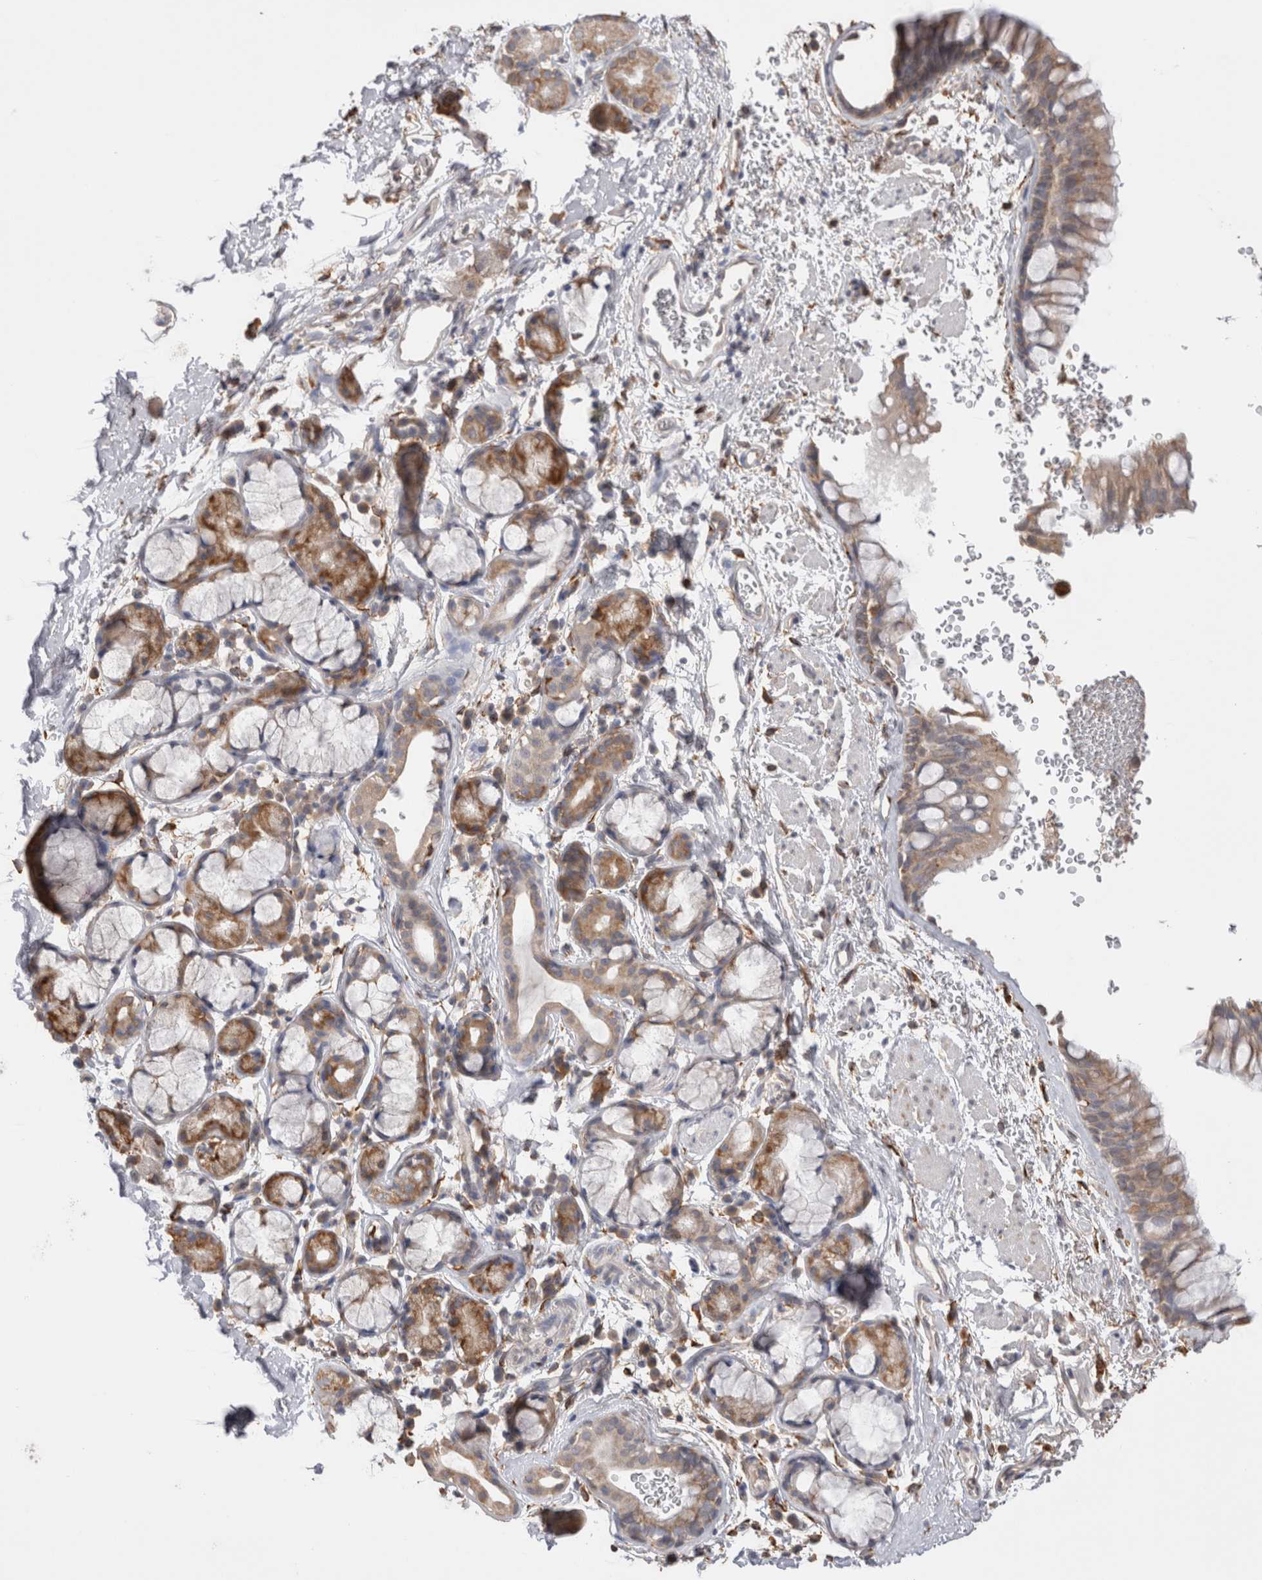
{"staining": {"intensity": "moderate", "quantity": ">75%", "location": "cytoplasmic/membranous"}, "tissue": "bronchus", "cell_type": "Respiratory epithelial cells", "image_type": "normal", "snomed": [{"axis": "morphology", "description": "Normal tissue, NOS"}, {"axis": "topography", "description": "Cartilage tissue"}, {"axis": "topography", "description": "Bronchus"}], "caption": "Immunohistochemistry (IHC) micrograph of normal bronchus: bronchus stained using immunohistochemistry (IHC) exhibits medium levels of moderate protein expression localized specifically in the cytoplasmic/membranous of respiratory epithelial cells, appearing as a cytoplasmic/membranous brown color.", "gene": "LRPAP1", "patient": {"sex": "female", "age": 53}}